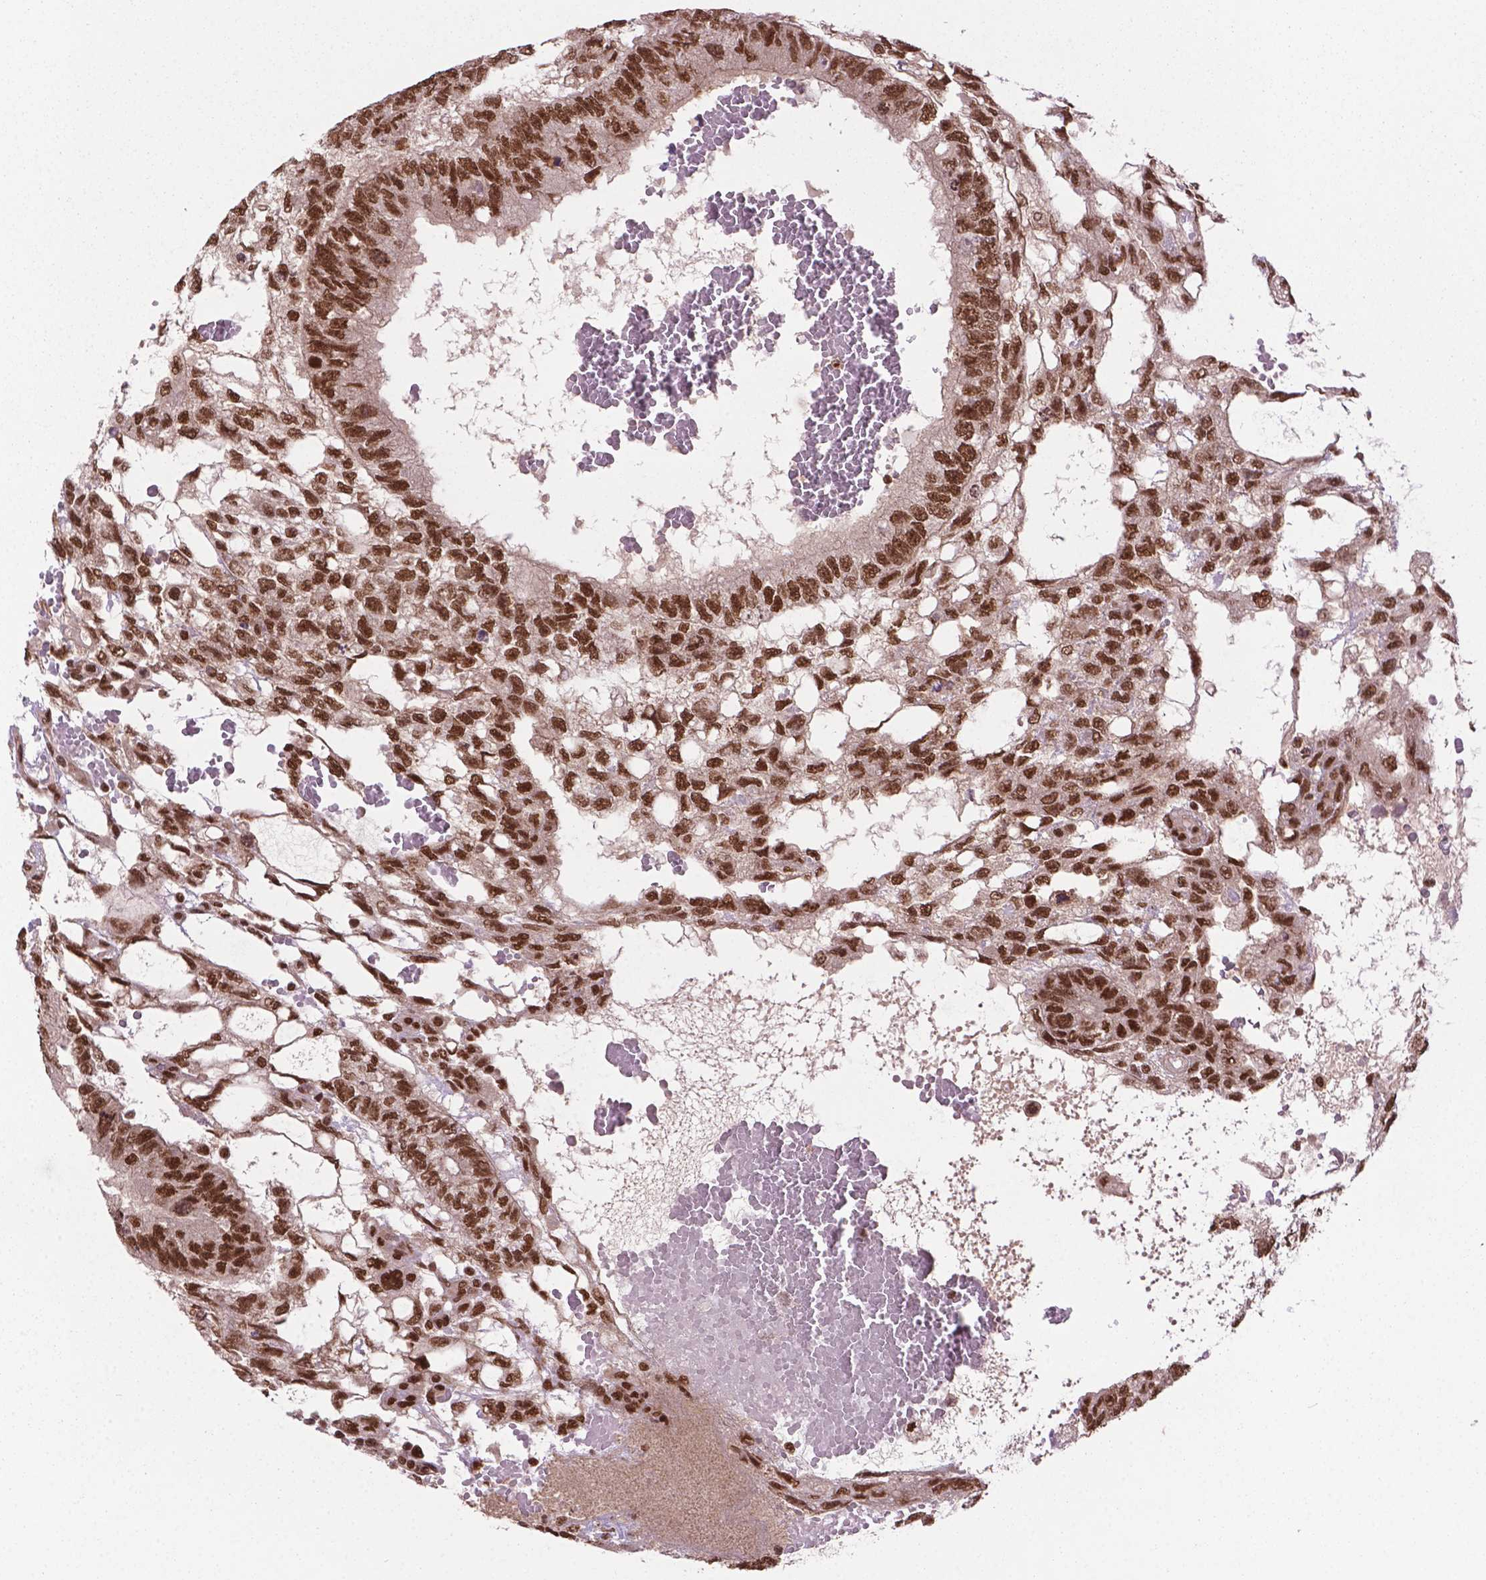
{"staining": {"intensity": "strong", "quantity": ">75%", "location": "nuclear"}, "tissue": "testis cancer", "cell_type": "Tumor cells", "image_type": "cancer", "snomed": [{"axis": "morphology", "description": "Carcinoma, Embryonal, NOS"}, {"axis": "topography", "description": "Testis"}], "caption": "A histopathology image showing strong nuclear staining in approximately >75% of tumor cells in embryonal carcinoma (testis), as visualized by brown immunohistochemical staining.", "gene": "SIRT6", "patient": {"sex": "male", "age": 32}}